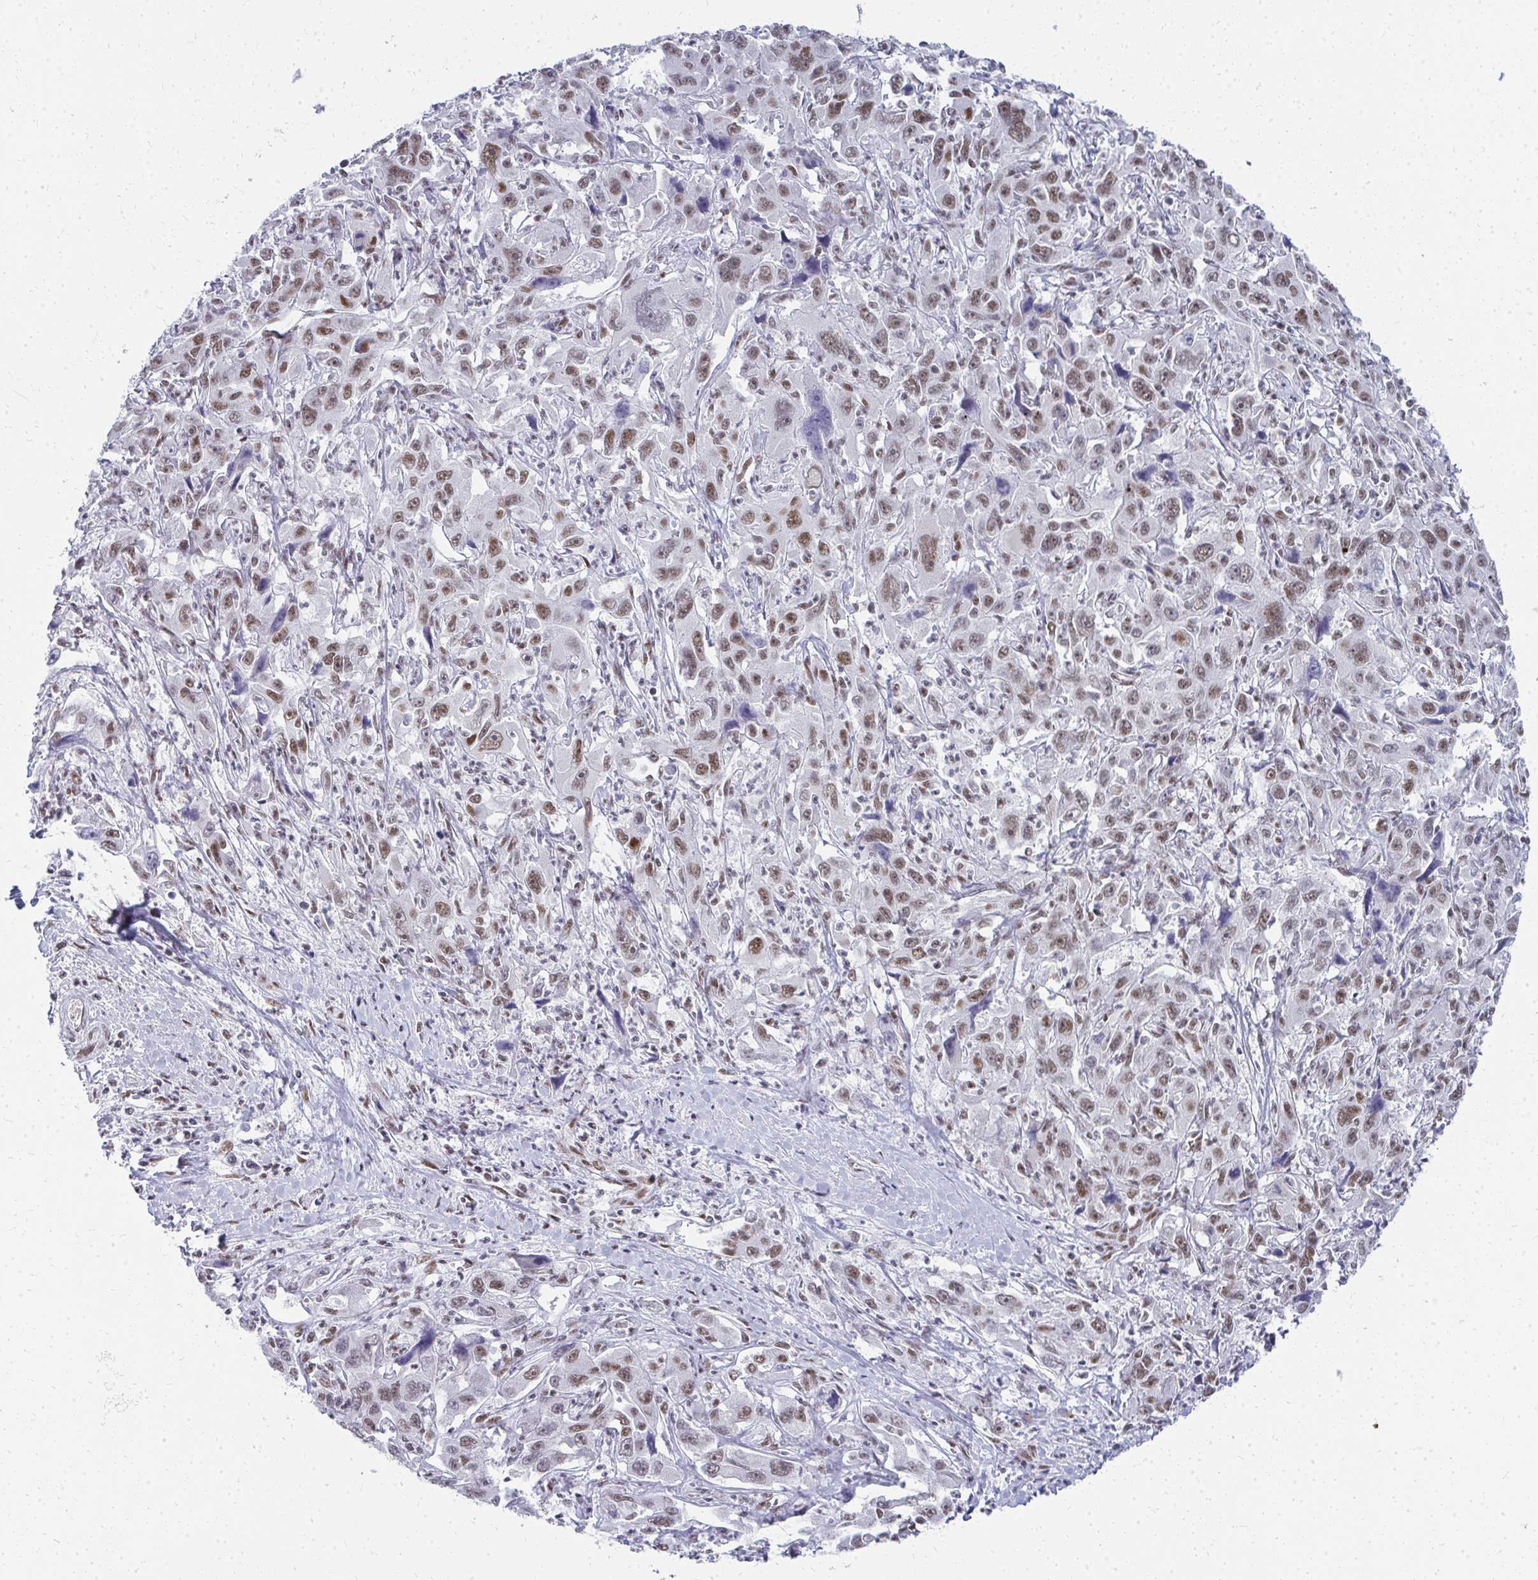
{"staining": {"intensity": "moderate", "quantity": ">75%", "location": "nuclear"}, "tissue": "liver cancer", "cell_type": "Tumor cells", "image_type": "cancer", "snomed": [{"axis": "morphology", "description": "Carcinoma, Hepatocellular, NOS"}, {"axis": "topography", "description": "Liver"}], "caption": "Immunohistochemistry of human hepatocellular carcinoma (liver) exhibits medium levels of moderate nuclear expression in about >75% of tumor cells. The protein is shown in brown color, while the nuclei are stained blue.", "gene": "CREBBP", "patient": {"sex": "male", "age": 63}}